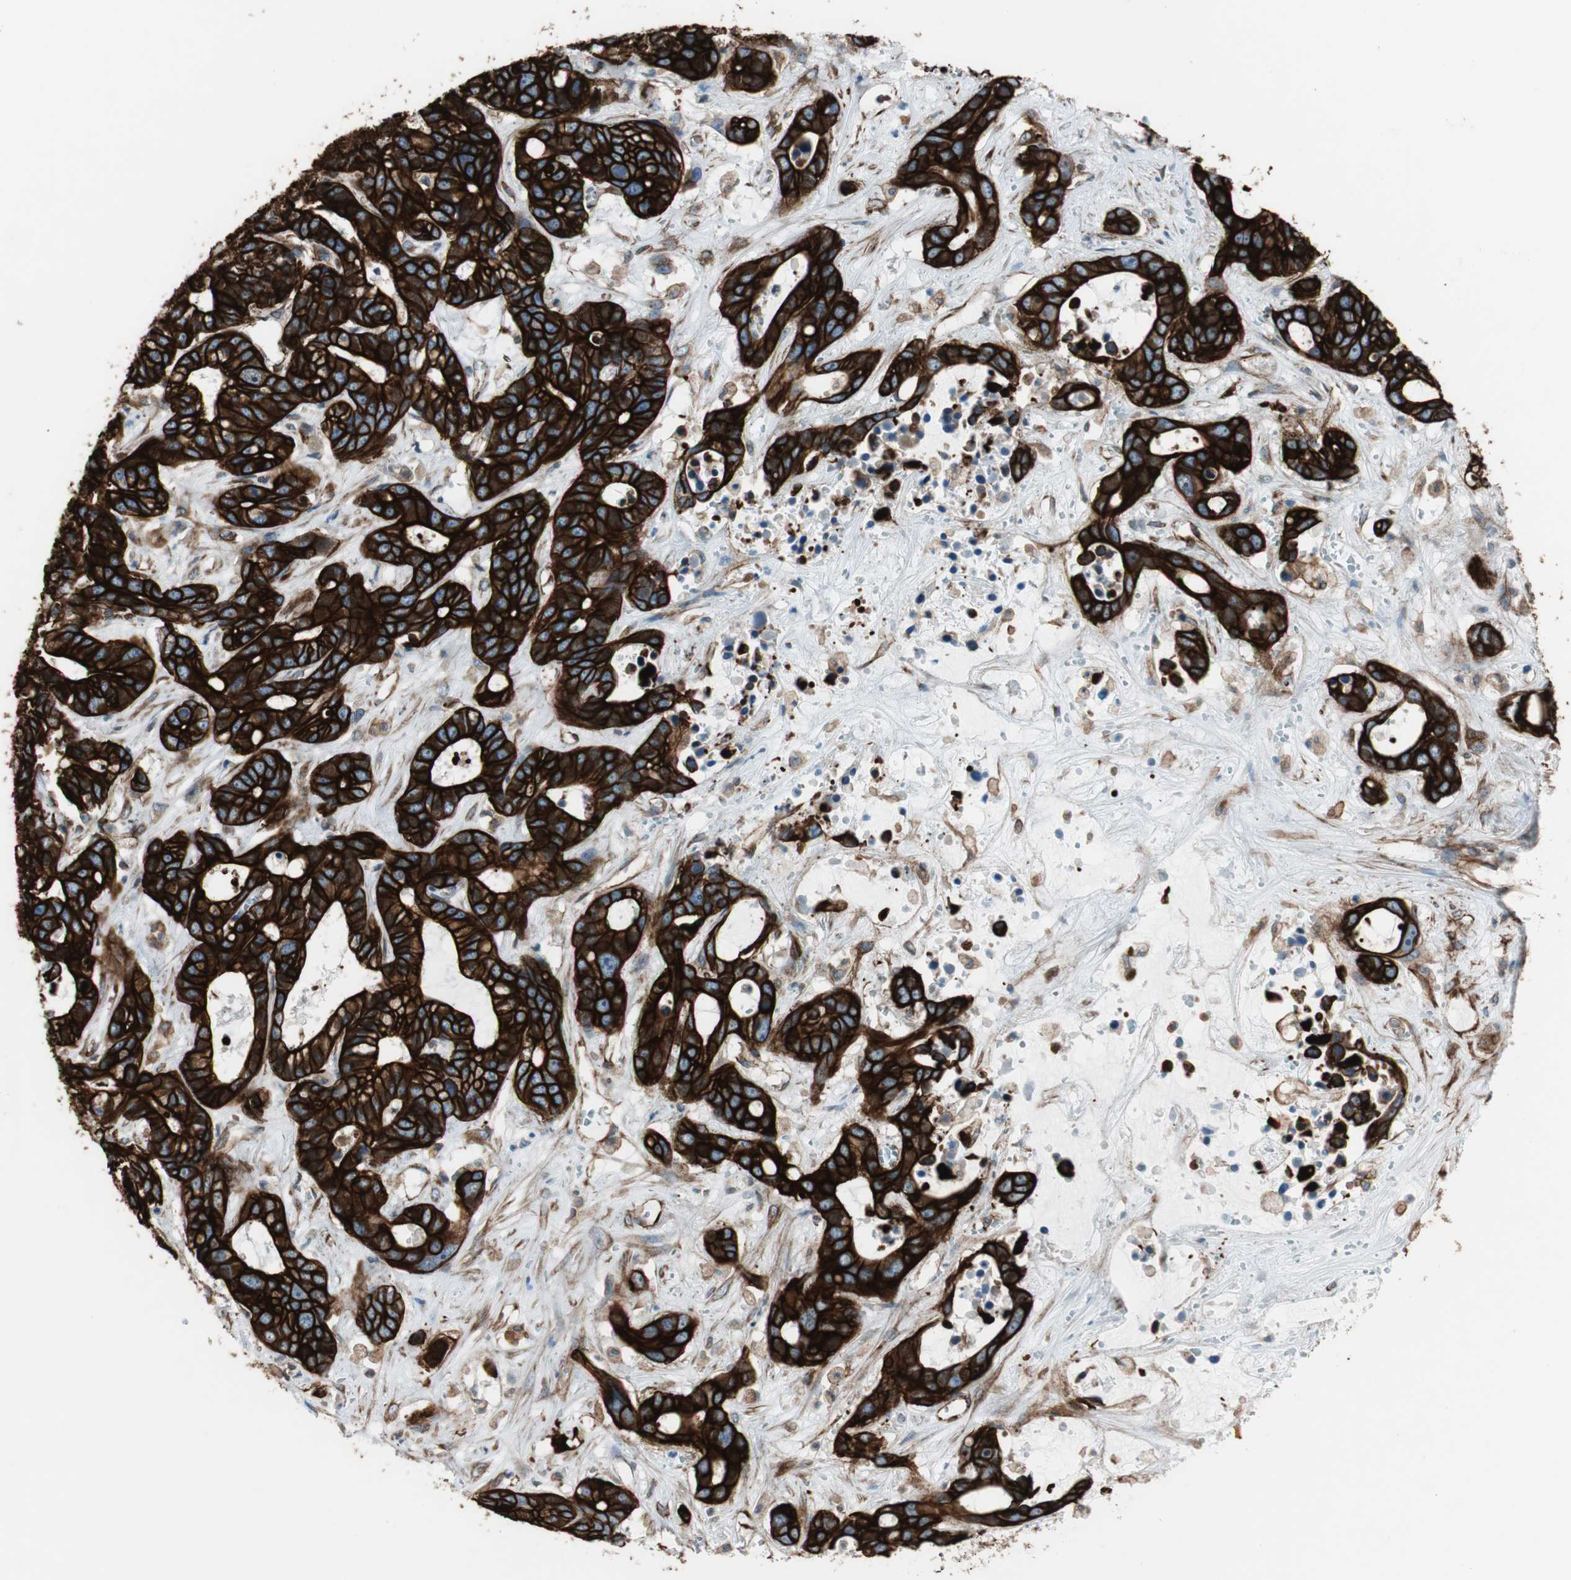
{"staining": {"intensity": "strong", "quantity": ">75%", "location": "cytoplasmic/membranous"}, "tissue": "liver cancer", "cell_type": "Tumor cells", "image_type": "cancer", "snomed": [{"axis": "morphology", "description": "Cholangiocarcinoma"}, {"axis": "topography", "description": "Liver"}], "caption": "This image shows immunohistochemistry (IHC) staining of cholangiocarcinoma (liver), with high strong cytoplasmic/membranous positivity in about >75% of tumor cells.", "gene": "TCTA", "patient": {"sex": "female", "age": 65}}